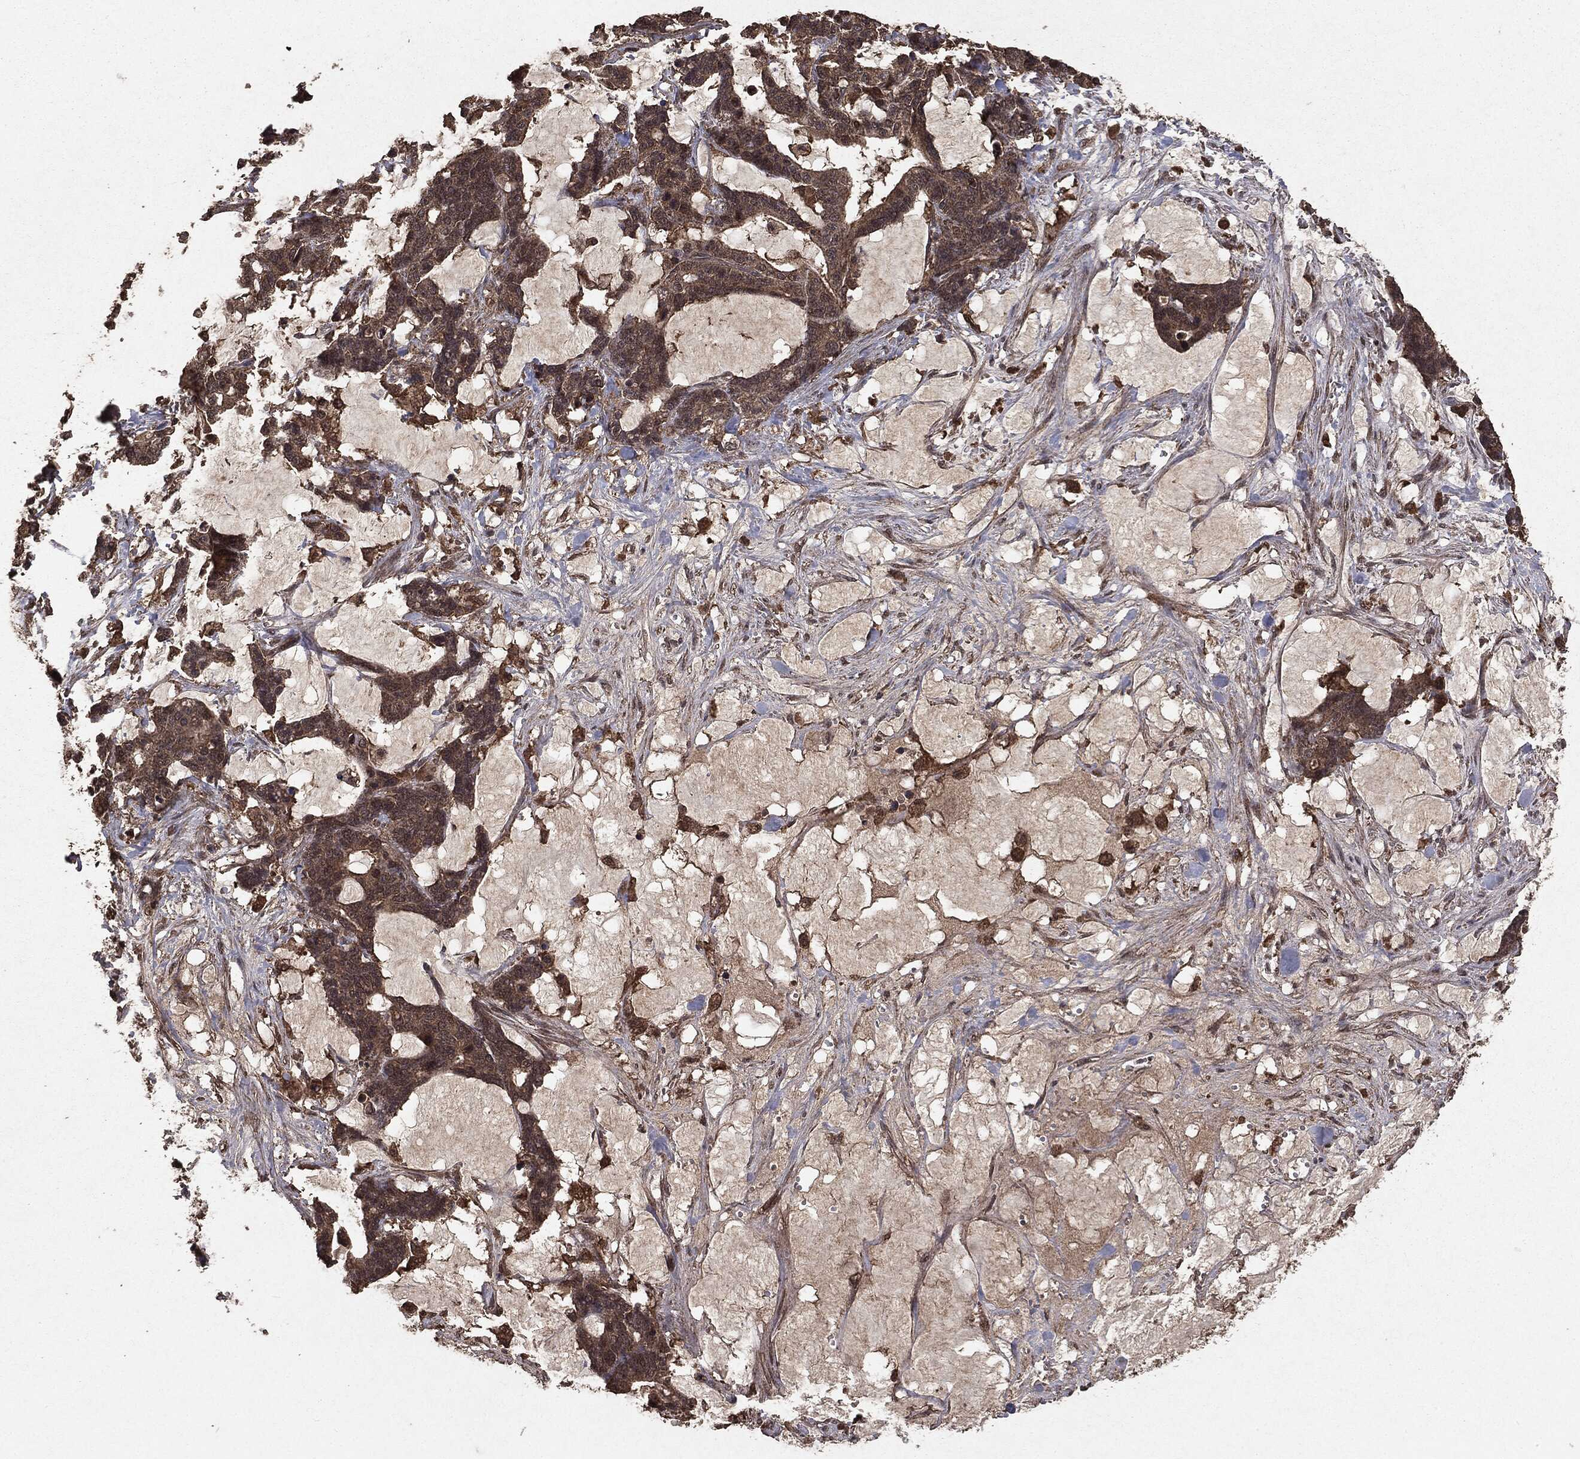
{"staining": {"intensity": "moderate", "quantity": ">75%", "location": "cytoplasmic/membranous"}, "tissue": "stomach cancer", "cell_type": "Tumor cells", "image_type": "cancer", "snomed": [{"axis": "morphology", "description": "Normal tissue, NOS"}, {"axis": "morphology", "description": "Adenocarcinoma, NOS"}, {"axis": "topography", "description": "Stomach"}], "caption": "An image showing moderate cytoplasmic/membranous positivity in approximately >75% of tumor cells in stomach cancer (adenocarcinoma), as visualized by brown immunohistochemical staining.", "gene": "NME1", "patient": {"sex": "female", "age": 64}}